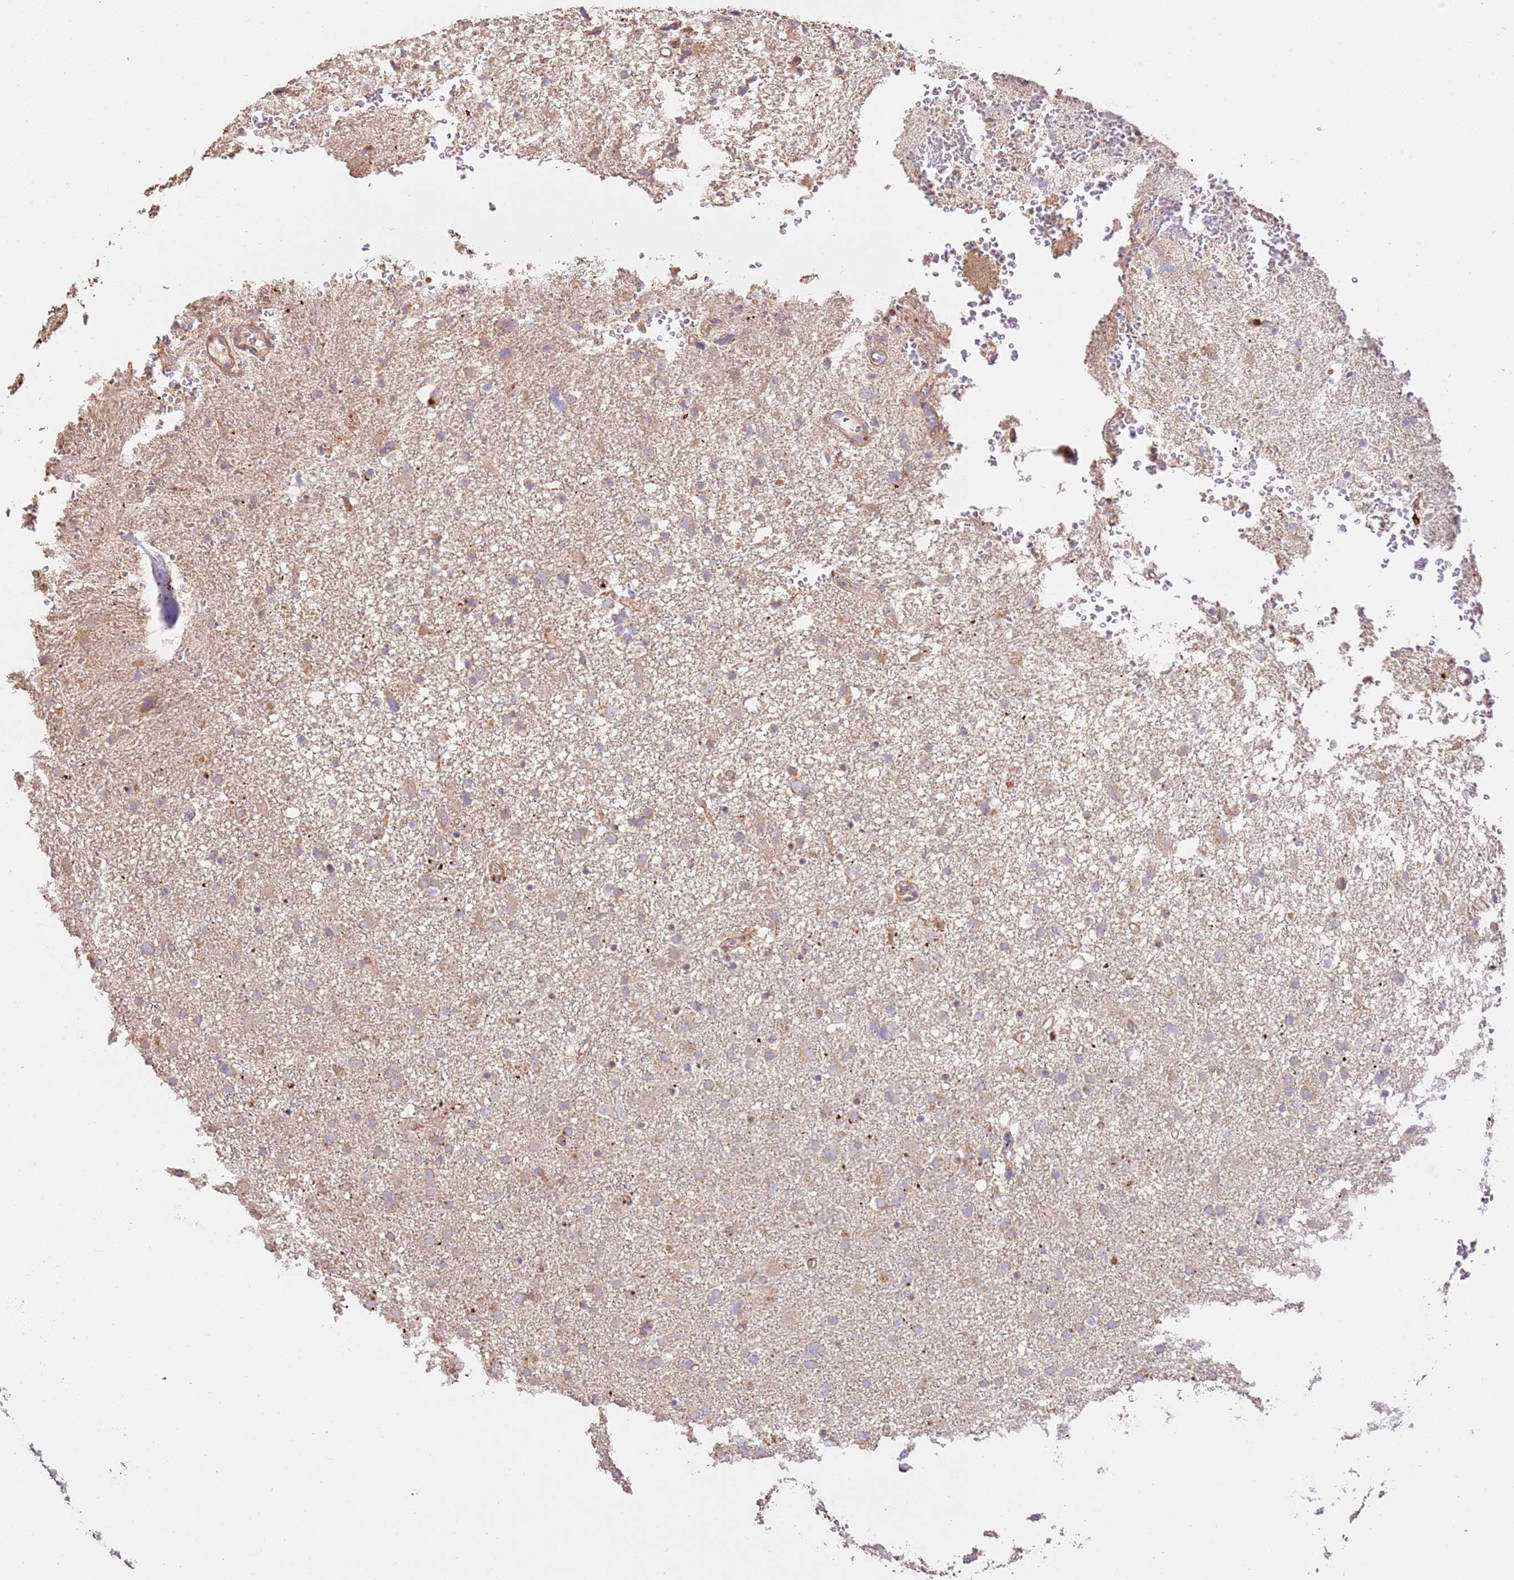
{"staining": {"intensity": "negative", "quantity": "none", "location": "none"}, "tissue": "glioma", "cell_type": "Tumor cells", "image_type": "cancer", "snomed": [{"axis": "morphology", "description": "Glioma, malignant, High grade"}, {"axis": "topography", "description": "Brain"}], "caption": "Immunohistochemical staining of human malignant glioma (high-grade) shows no significant expression in tumor cells.", "gene": "CEP55", "patient": {"sex": "male", "age": 61}}